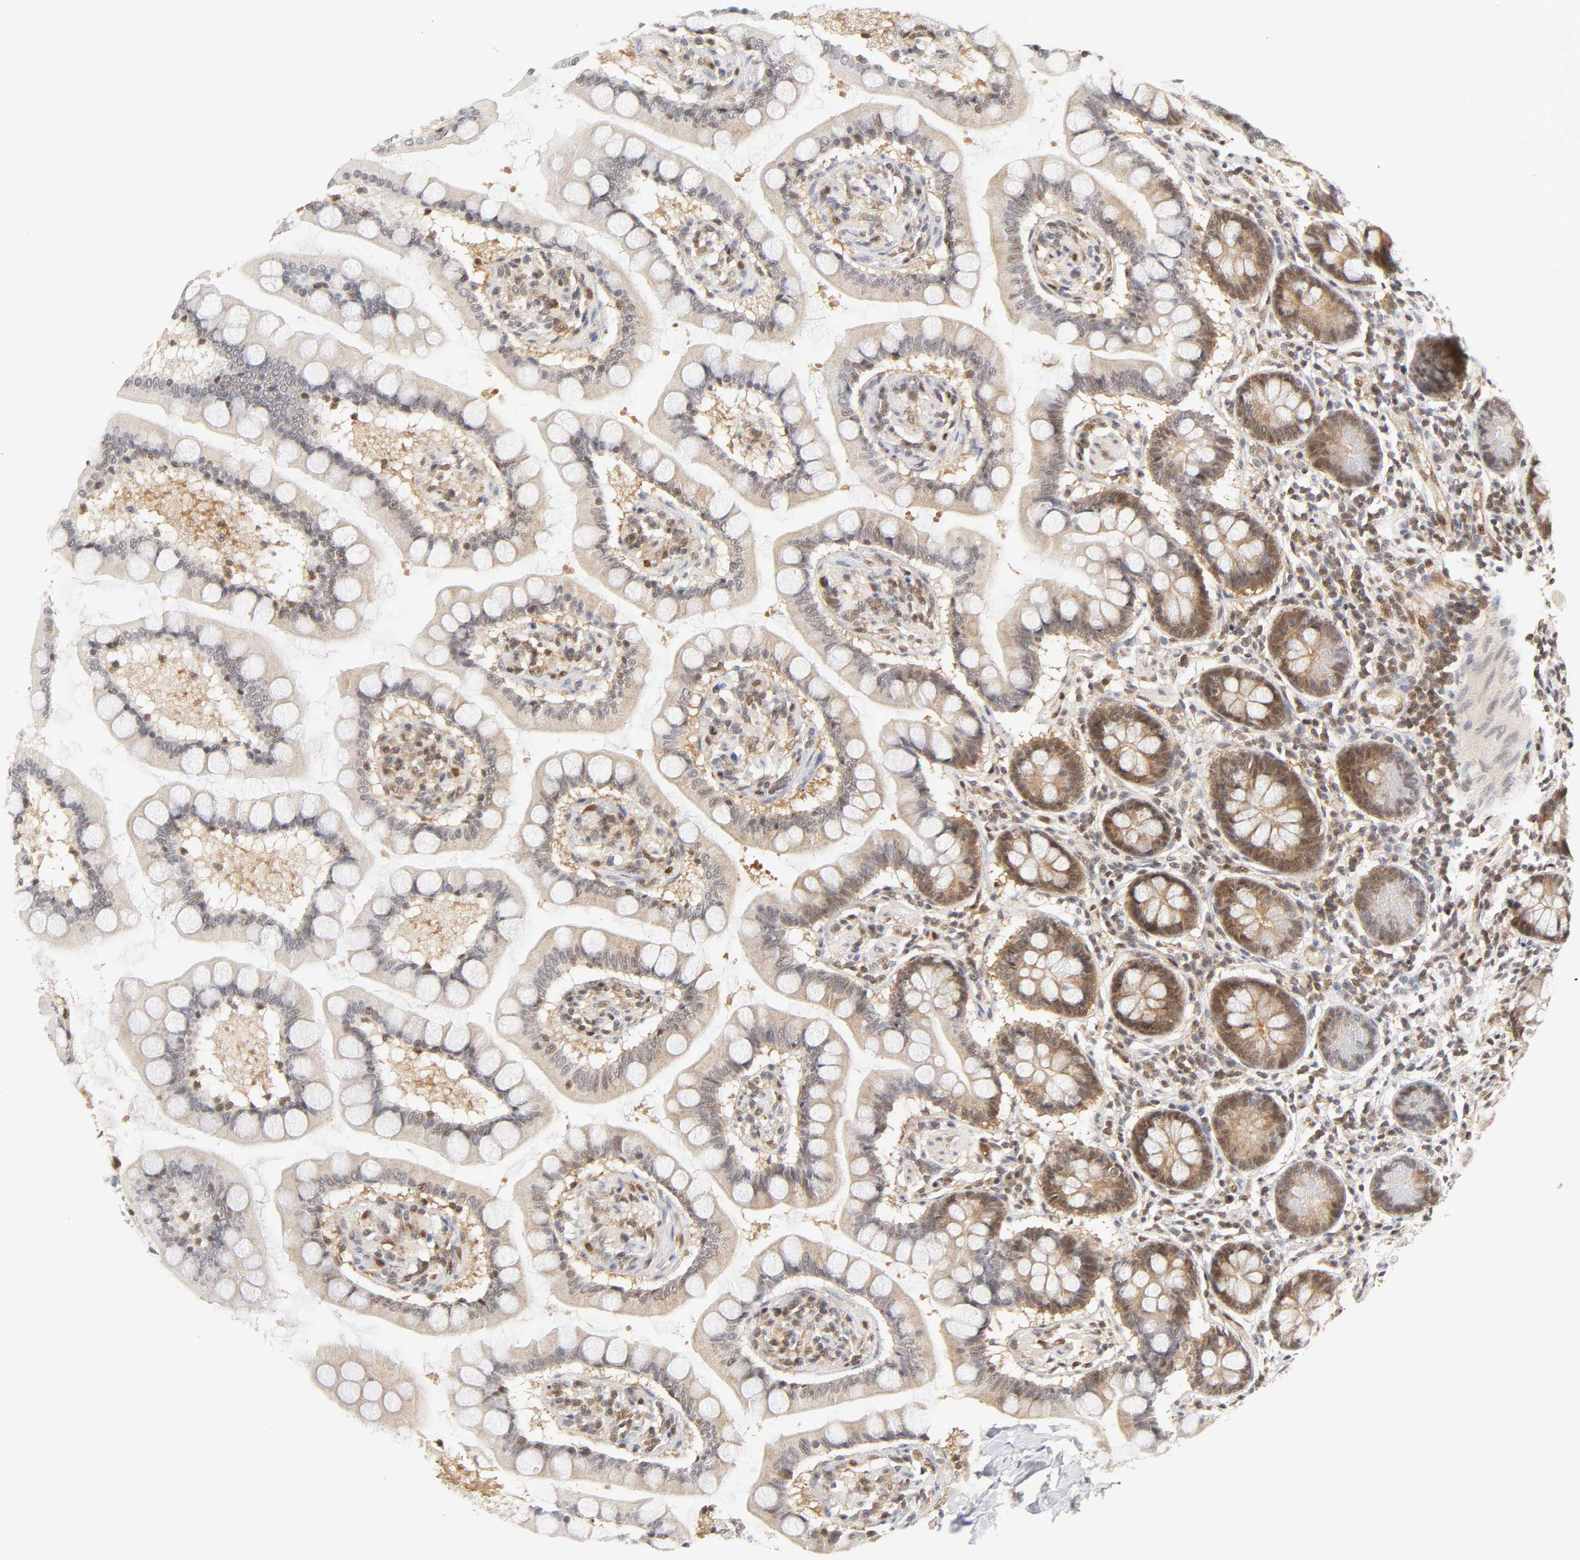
{"staining": {"intensity": "moderate", "quantity": "25%-75%", "location": "cytoplasmic/membranous,nuclear"}, "tissue": "small intestine", "cell_type": "Glandular cells", "image_type": "normal", "snomed": [{"axis": "morphology", "description": "Normal tissue, NOS"}, {"axis": "topography", "description": "Small intestine"}], "caption": "The image demonstrates immunohistochemical staining of normal small intestine. There is moderate cytoplasmic/membranous,nuclear staining is identified in about 25%-75% of glandular cells. (brown staining indicates protein expression, while blue staining denotes nuclei).", "gene": "CDC37", "patient": {"sex": "male", "age": 41}}